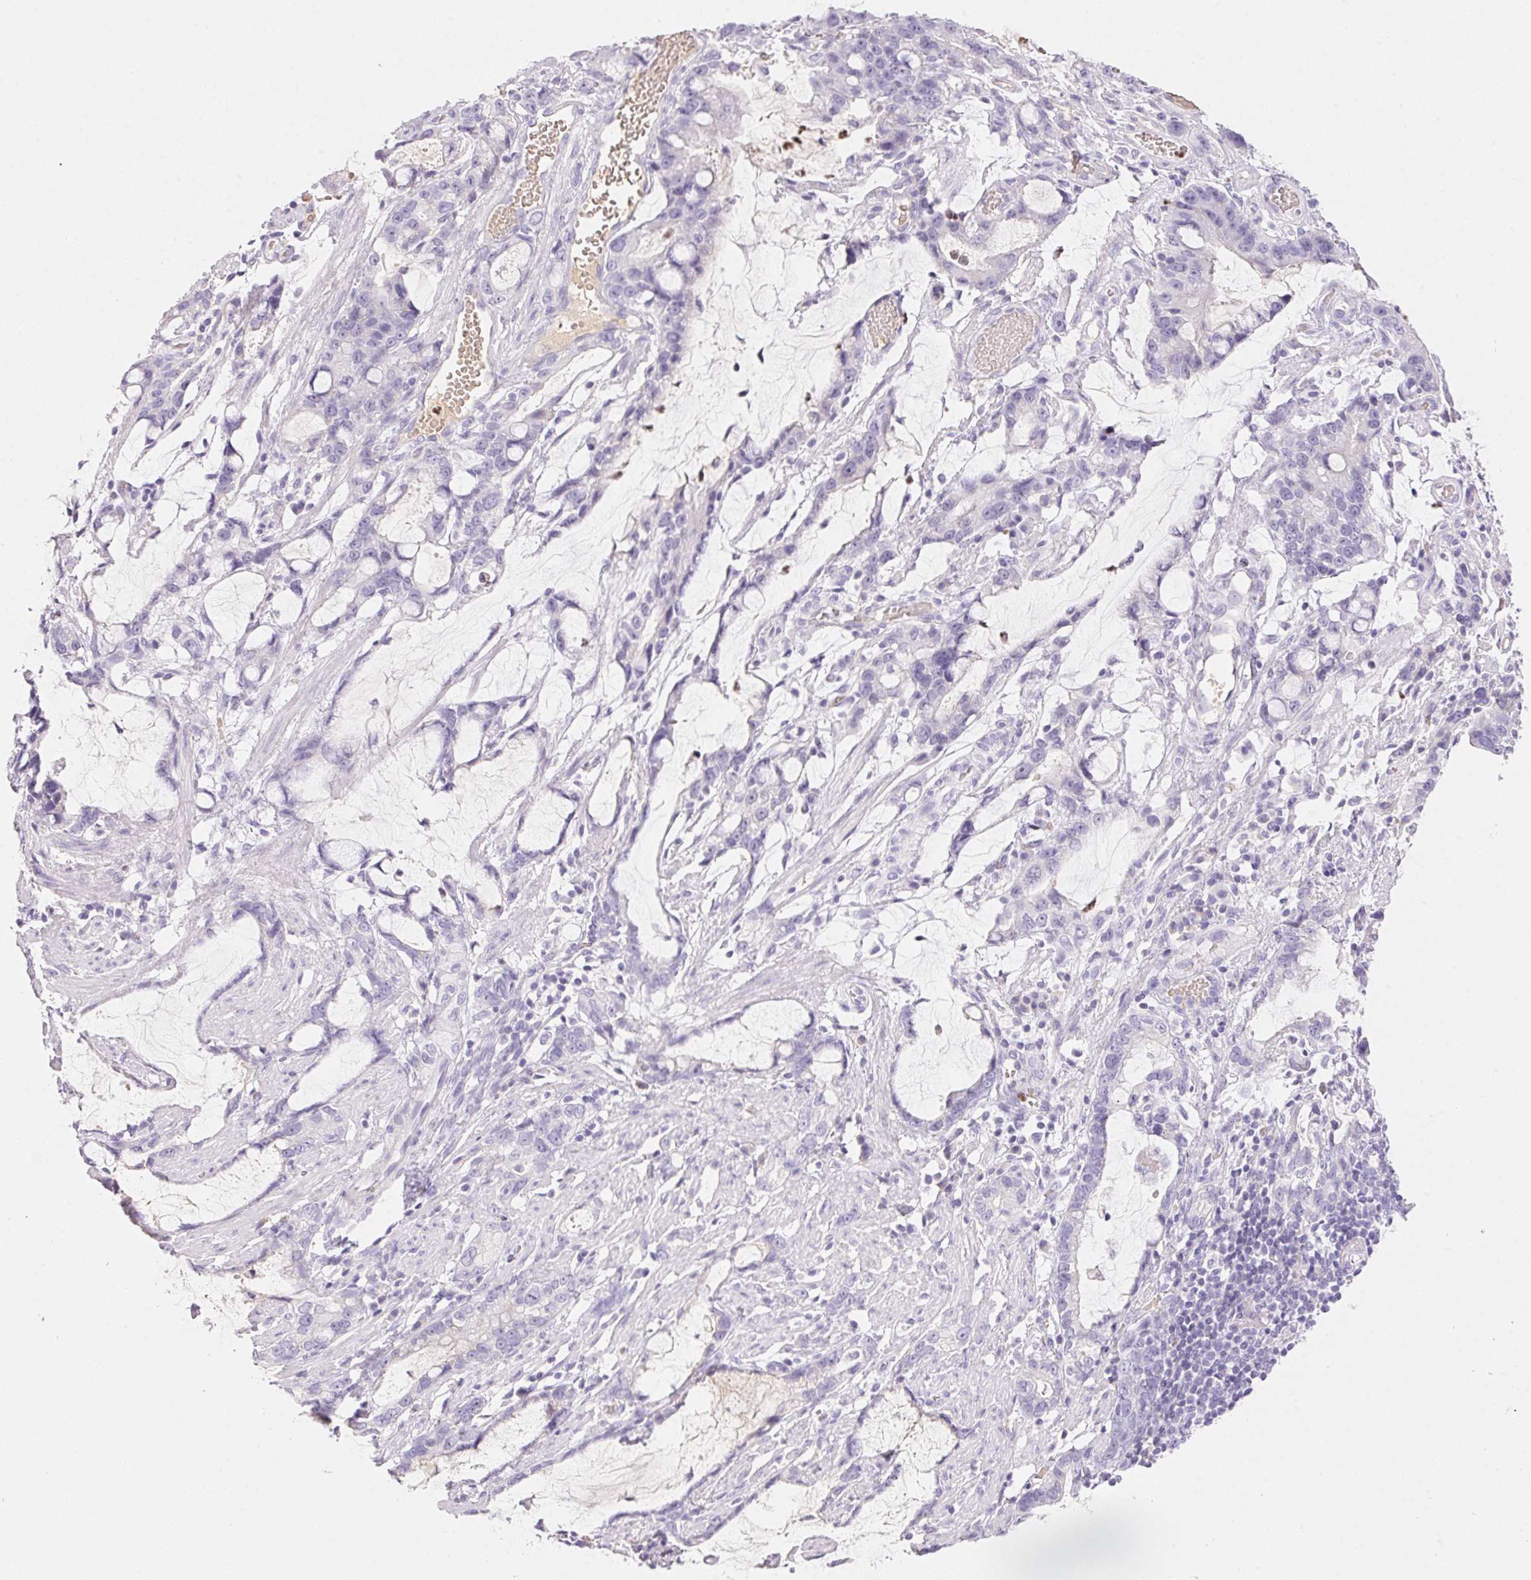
{"staining": {"intensity": "negative", "quantity": "none", "location": "none"}, "tissue": "stomach cancer", "cell_type": "Tumor cells", "image_type": "cancer", "snomed": [{"axis": "morphology", "description": "Adenocarcinoma, NOS"}, {"axis": "topography", "description": "Stomach"}], "caption": "High power microscopy photomicrograph of an immunohistochemistry (IHC) histopathology image of stomach adenocarcinoma, revealing no significant staining in tumor cells.", "gene": "PADI4", "patient": {"sex": "male", "age": 55}}